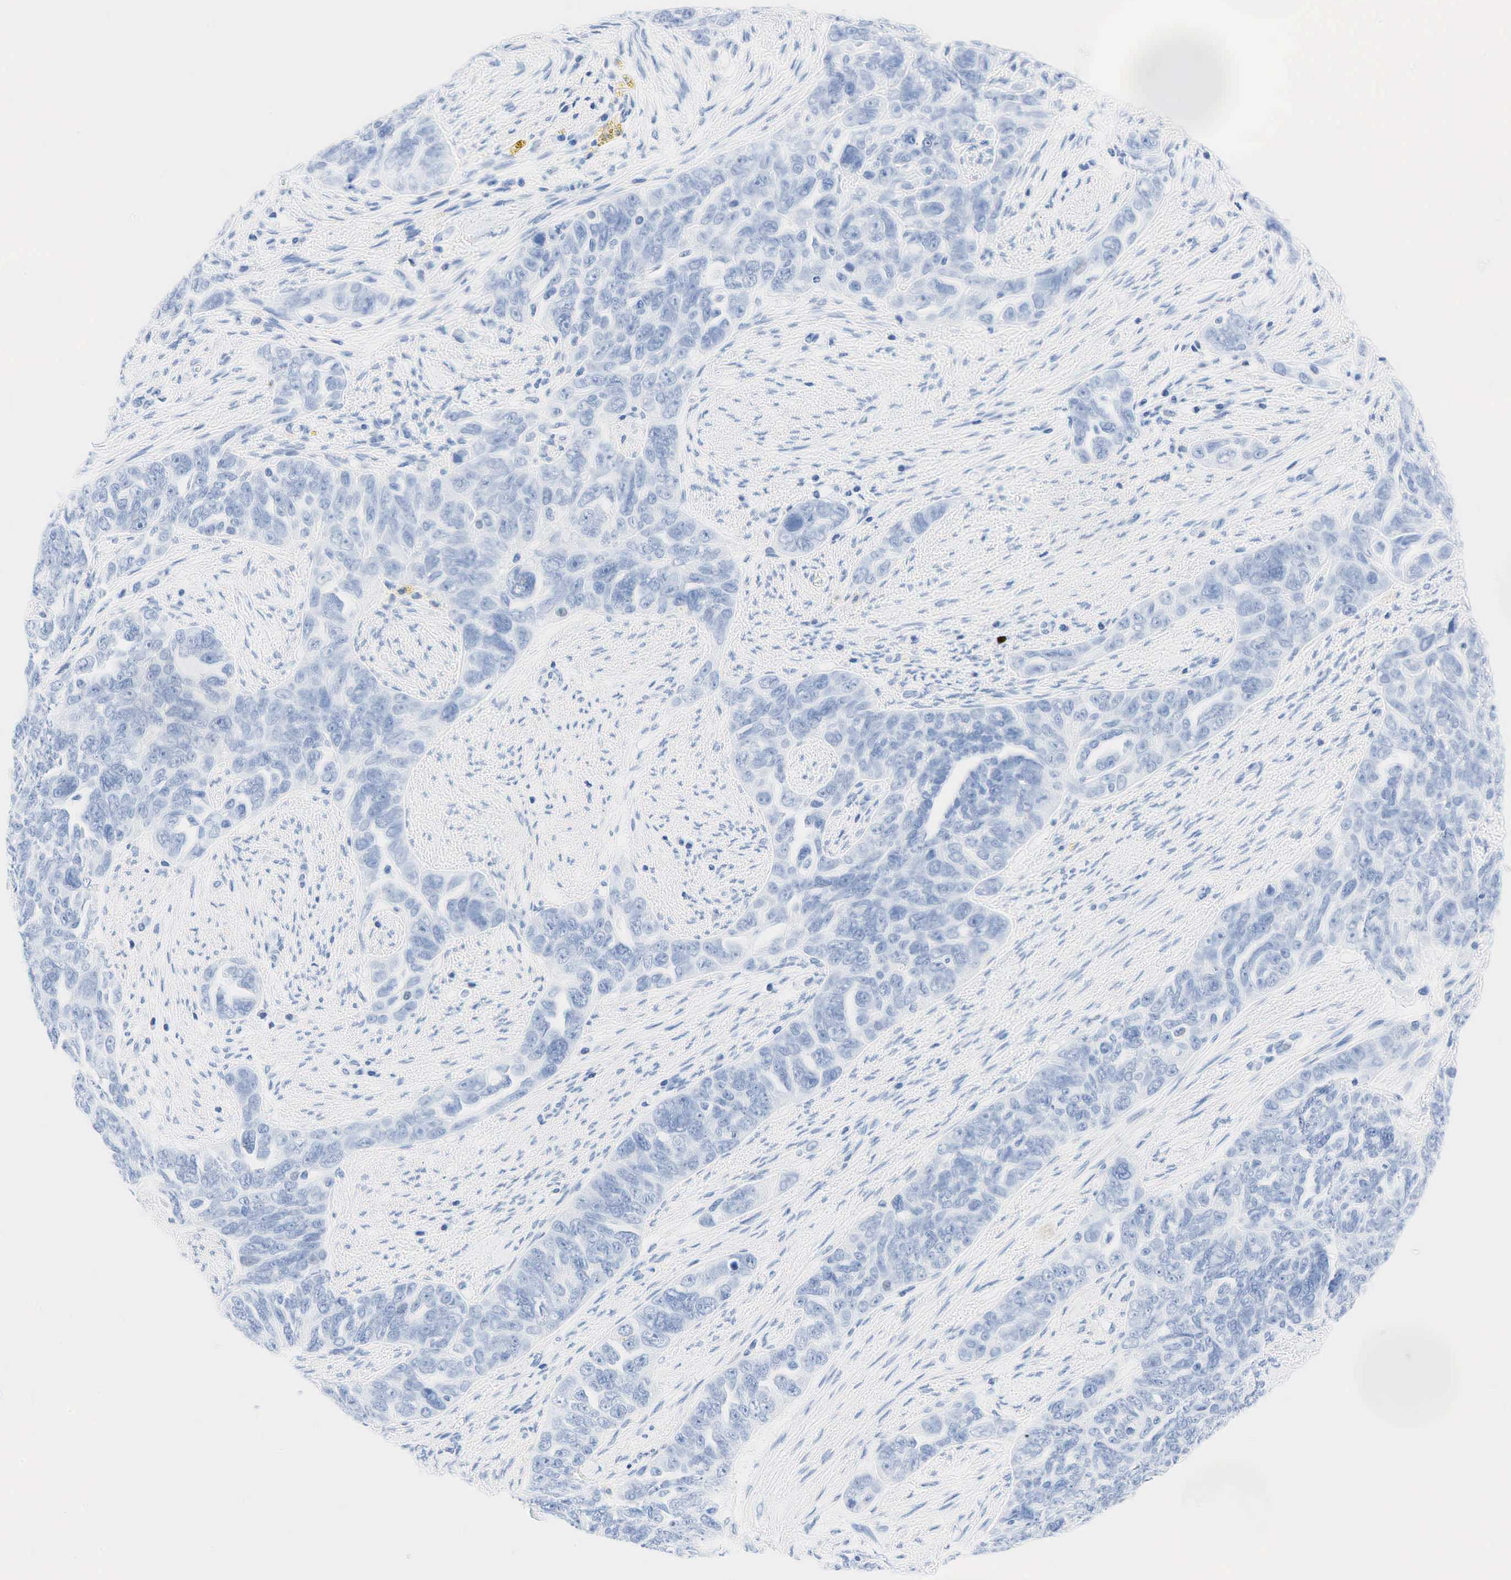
{"staining": {"intensity": "negative", "quantity": "none", "location": "none"}, "tissue": "ovarian cancer", "cell_type": "Tumor cells", "image_type": "cancer", "snomed": [{"axis": "morphology", "description": "Cystadenocarcinoma, serous, NOS"}, {"axis": "topography", "description": "Ovary"}], "caption": "Human ovarian cancer (serous cystadenocarcinoma) stained for a protein using immunohistochemistry (IHC) demonstrates no positivity in tumor cells.", "gene": "INHA", "patient": {"sex": "female", "age": 63}}